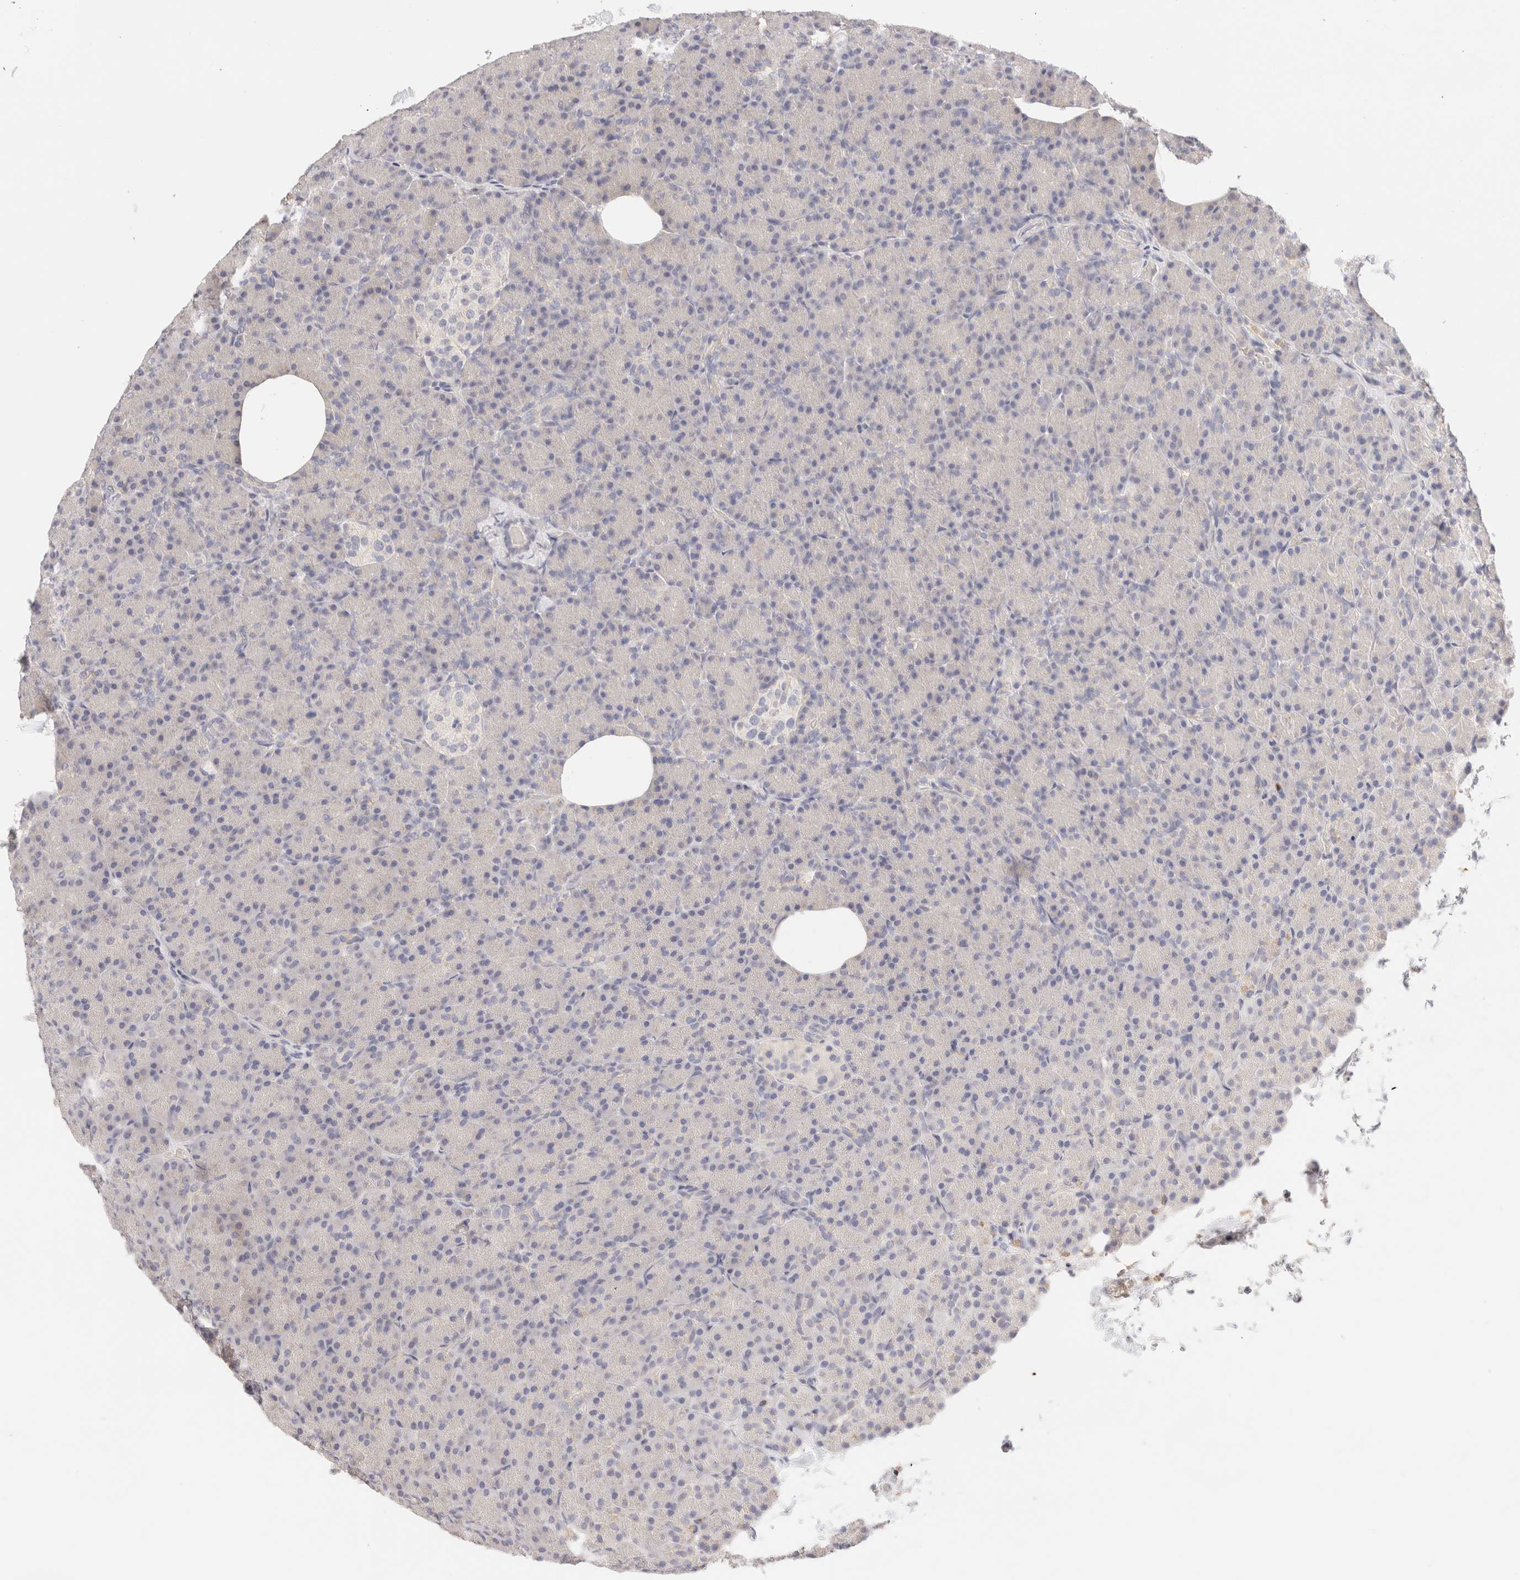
{"staining": {"intensity": "negative", "quantity": "none", "location": "none"}, "tissue": "pancreas", "cell_type": "Exocrine glandular cells", "image_type": "normal", "snomed": [{"axis": "morphology", "description": "Normal tissue, NOS"}, {"axis": "topography", "description": "Pancreas"}], "caption": "High power microscopy image of an immunohistochemistry (IHC) photomicrograph of unremarkable pancreas, revealing no significant staining in exocrine glandular cells. Nuclei are stained in blue.", "gene": "SCGB2A2", "patient": {"sex": "female", "age": 43}}